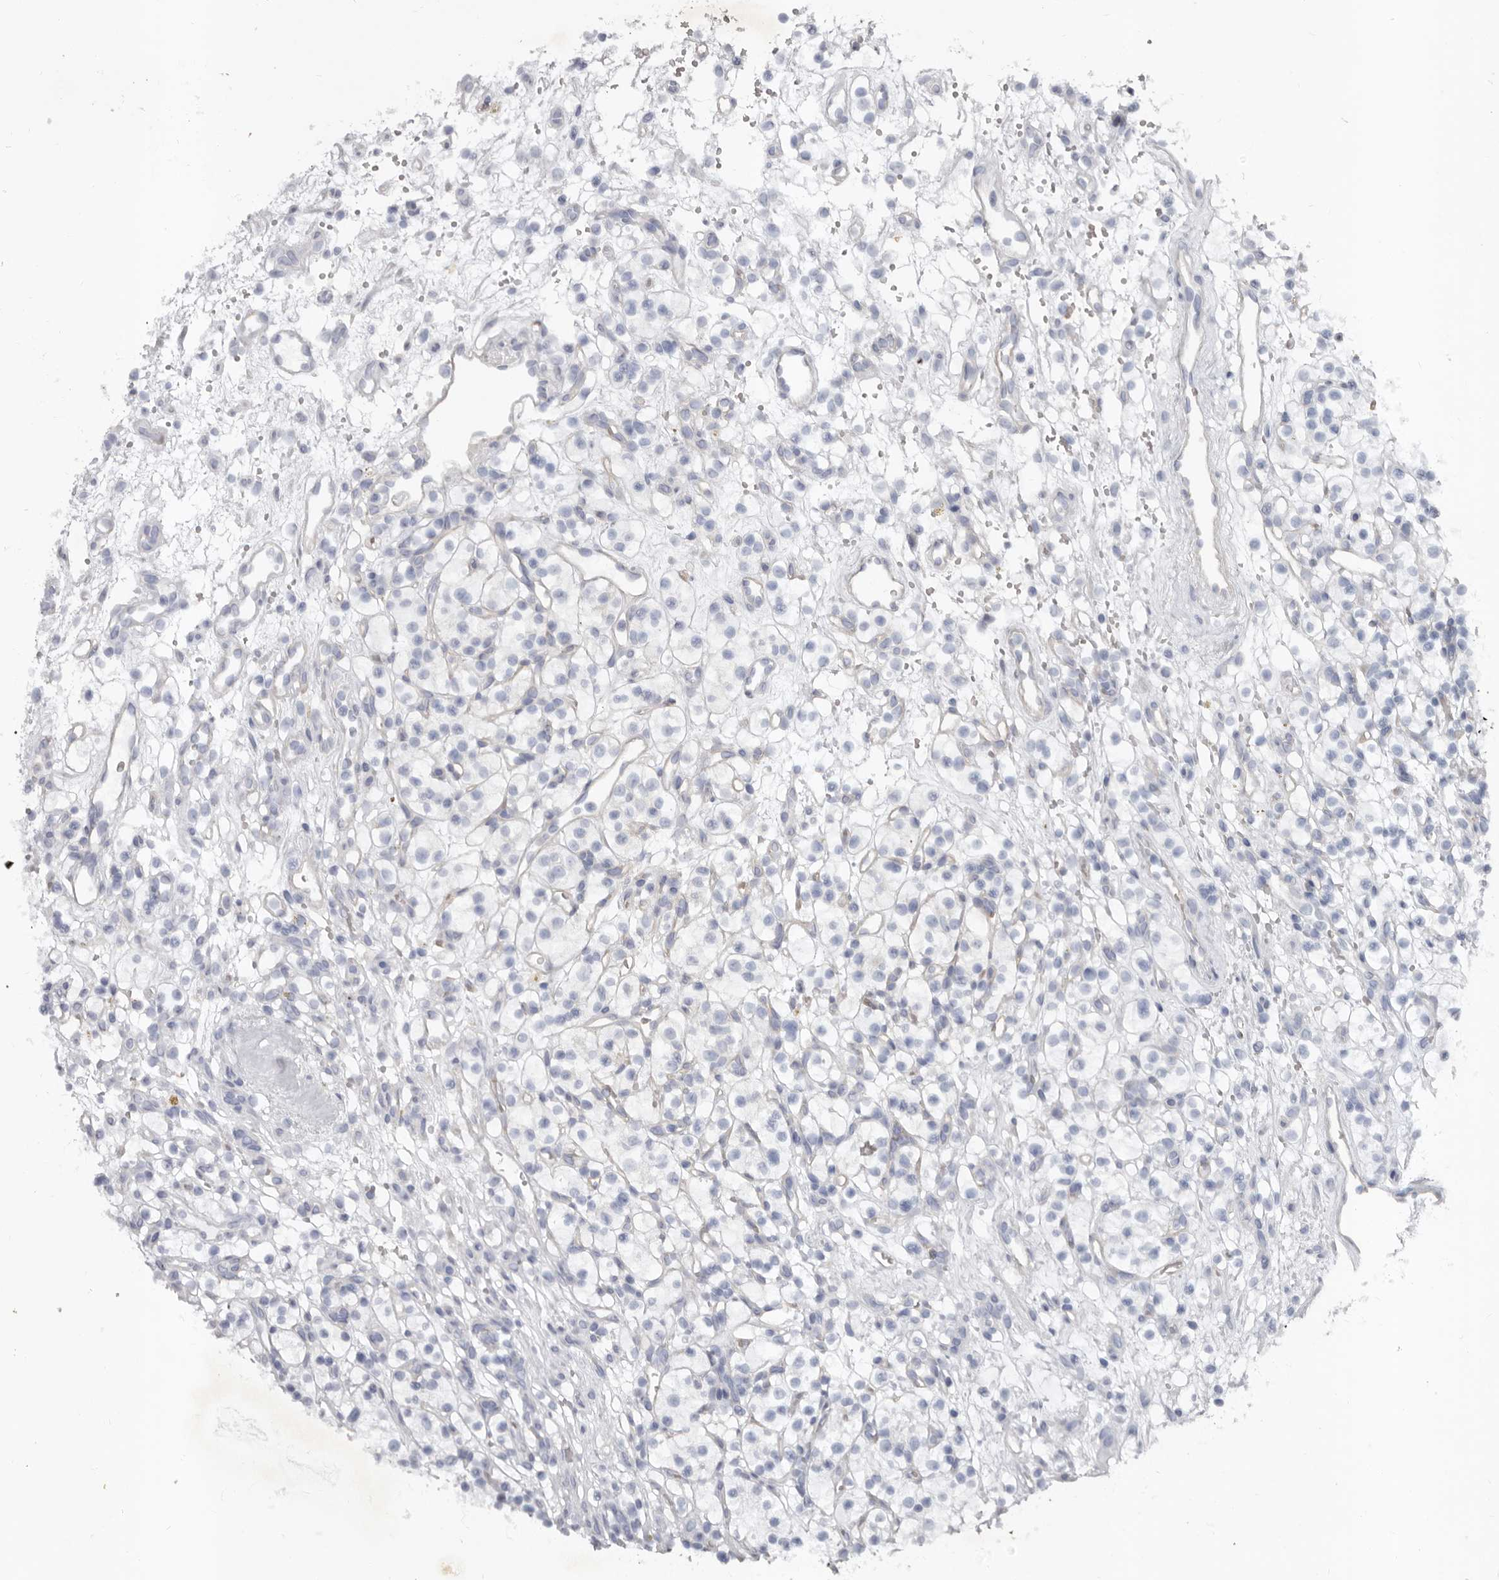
{"staining": {"intensity": "negative", "quantity": "none", "location": "none"}, "tissue": "renal cancer", "cell_type": "Tumor cells", "image_type": "cancer", "snomed": [{"axis": "morphology", "description": "Adenocarcinoma, NOS"}, {"axis": "topography", "description": "Kidney"}], "caption": "A high-resolution photomicrograph shows immunohistochemistry staining of renal cancer (adenocarcinoma), which reveals no significant staining in tumor cells.", "gene": "SPTA1", "patient": {"sex": "female", "age": 57}}